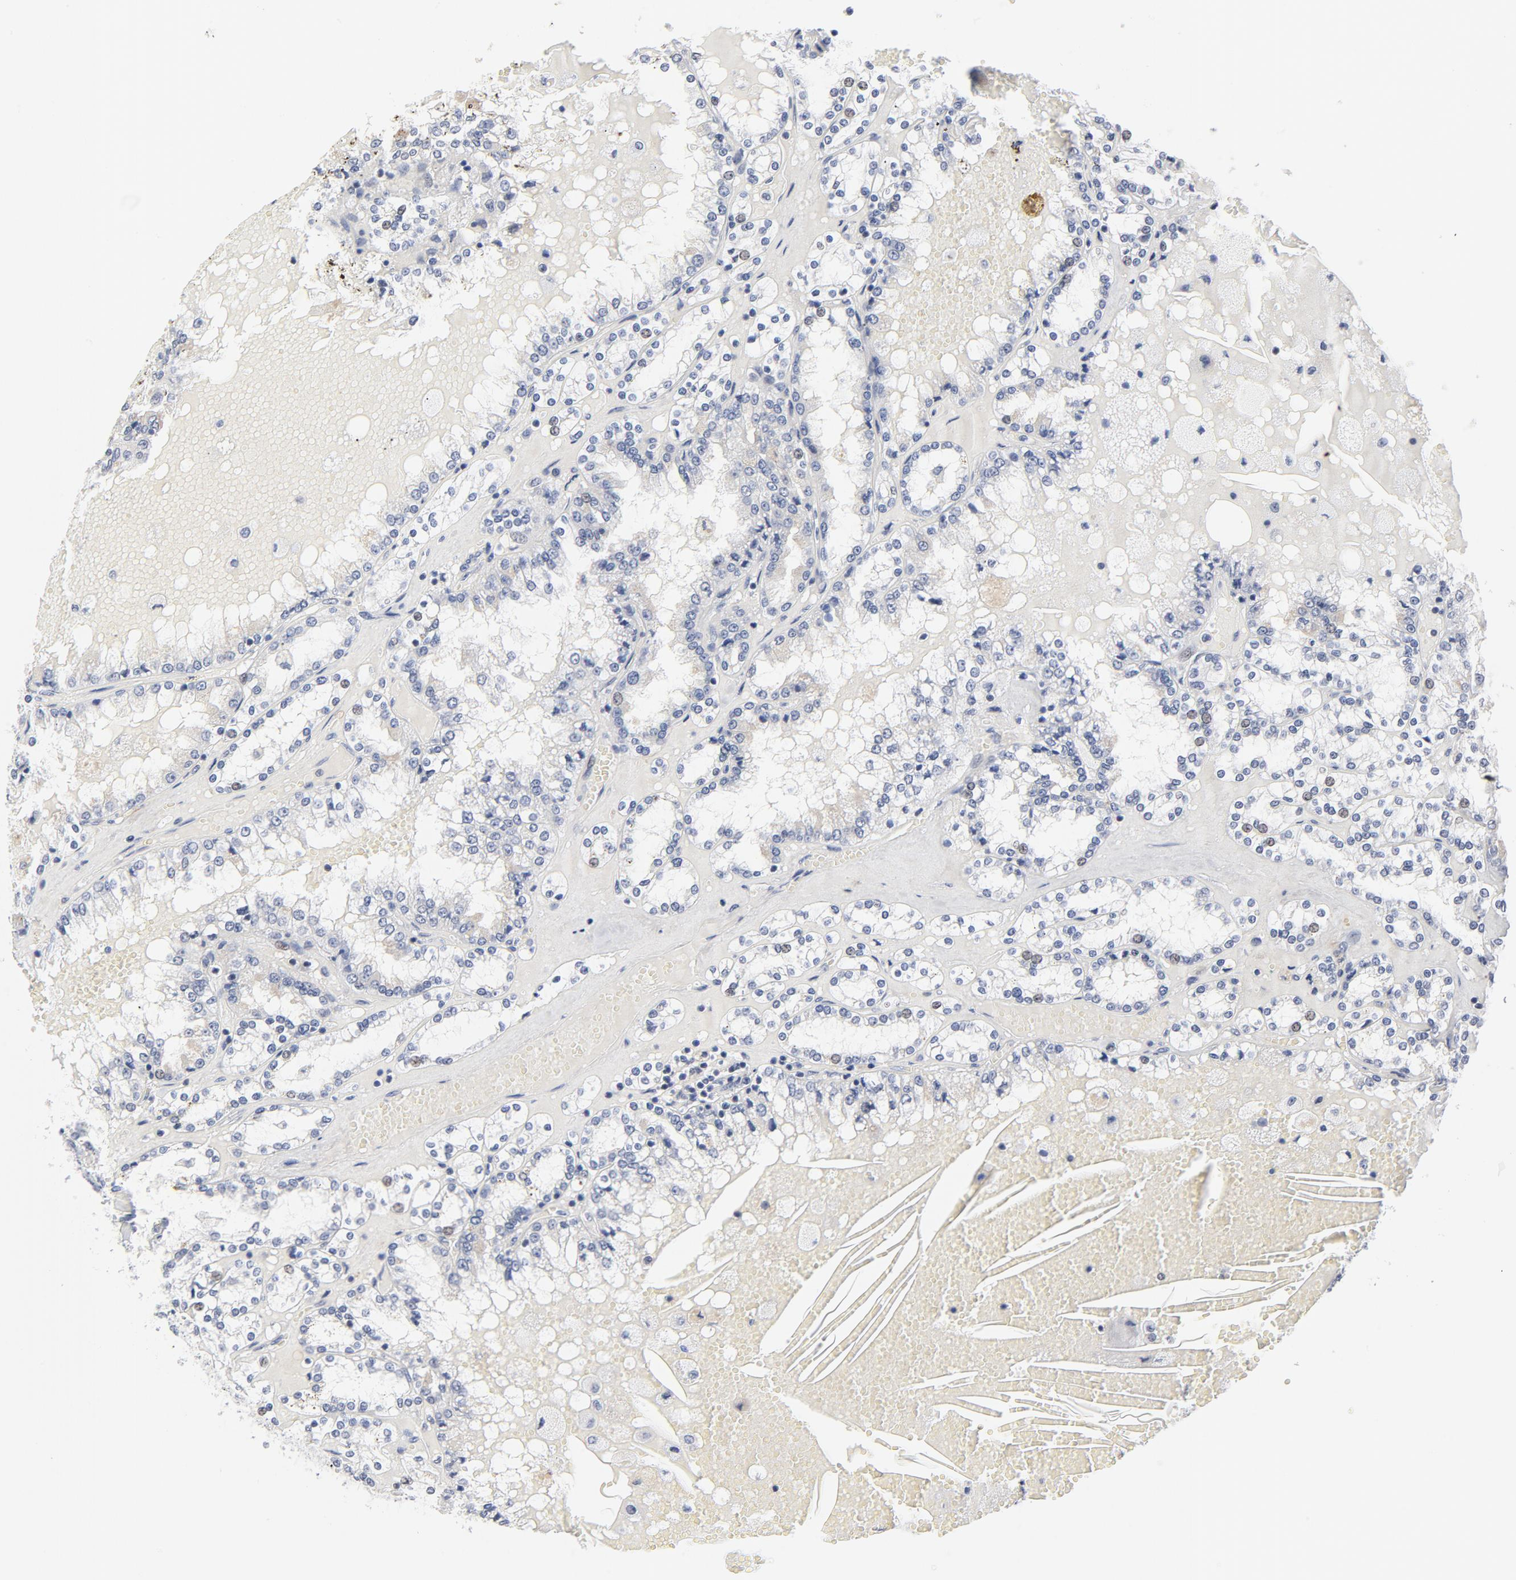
{"staining": {"intensity": "negative", "quantity": "none", "location": "none"}, "tissue": "renal cancer", "cell_type": "Tumor cells", "image_type": "cancer", "snomed": [{"axis": "morphology", "description": "Adenocarcinoma, NOS"}, {"axis": "topography", "description": "Kidney"}], "caption": "High power microscopy histopathology image of an IHC micrograph of renal adenocarcinoma, revealing no significant positivity in tumor cells. Nuclei are stained in blue.", "gene": "KCNK13", "patient": {"sex": "female", "age": 56}}